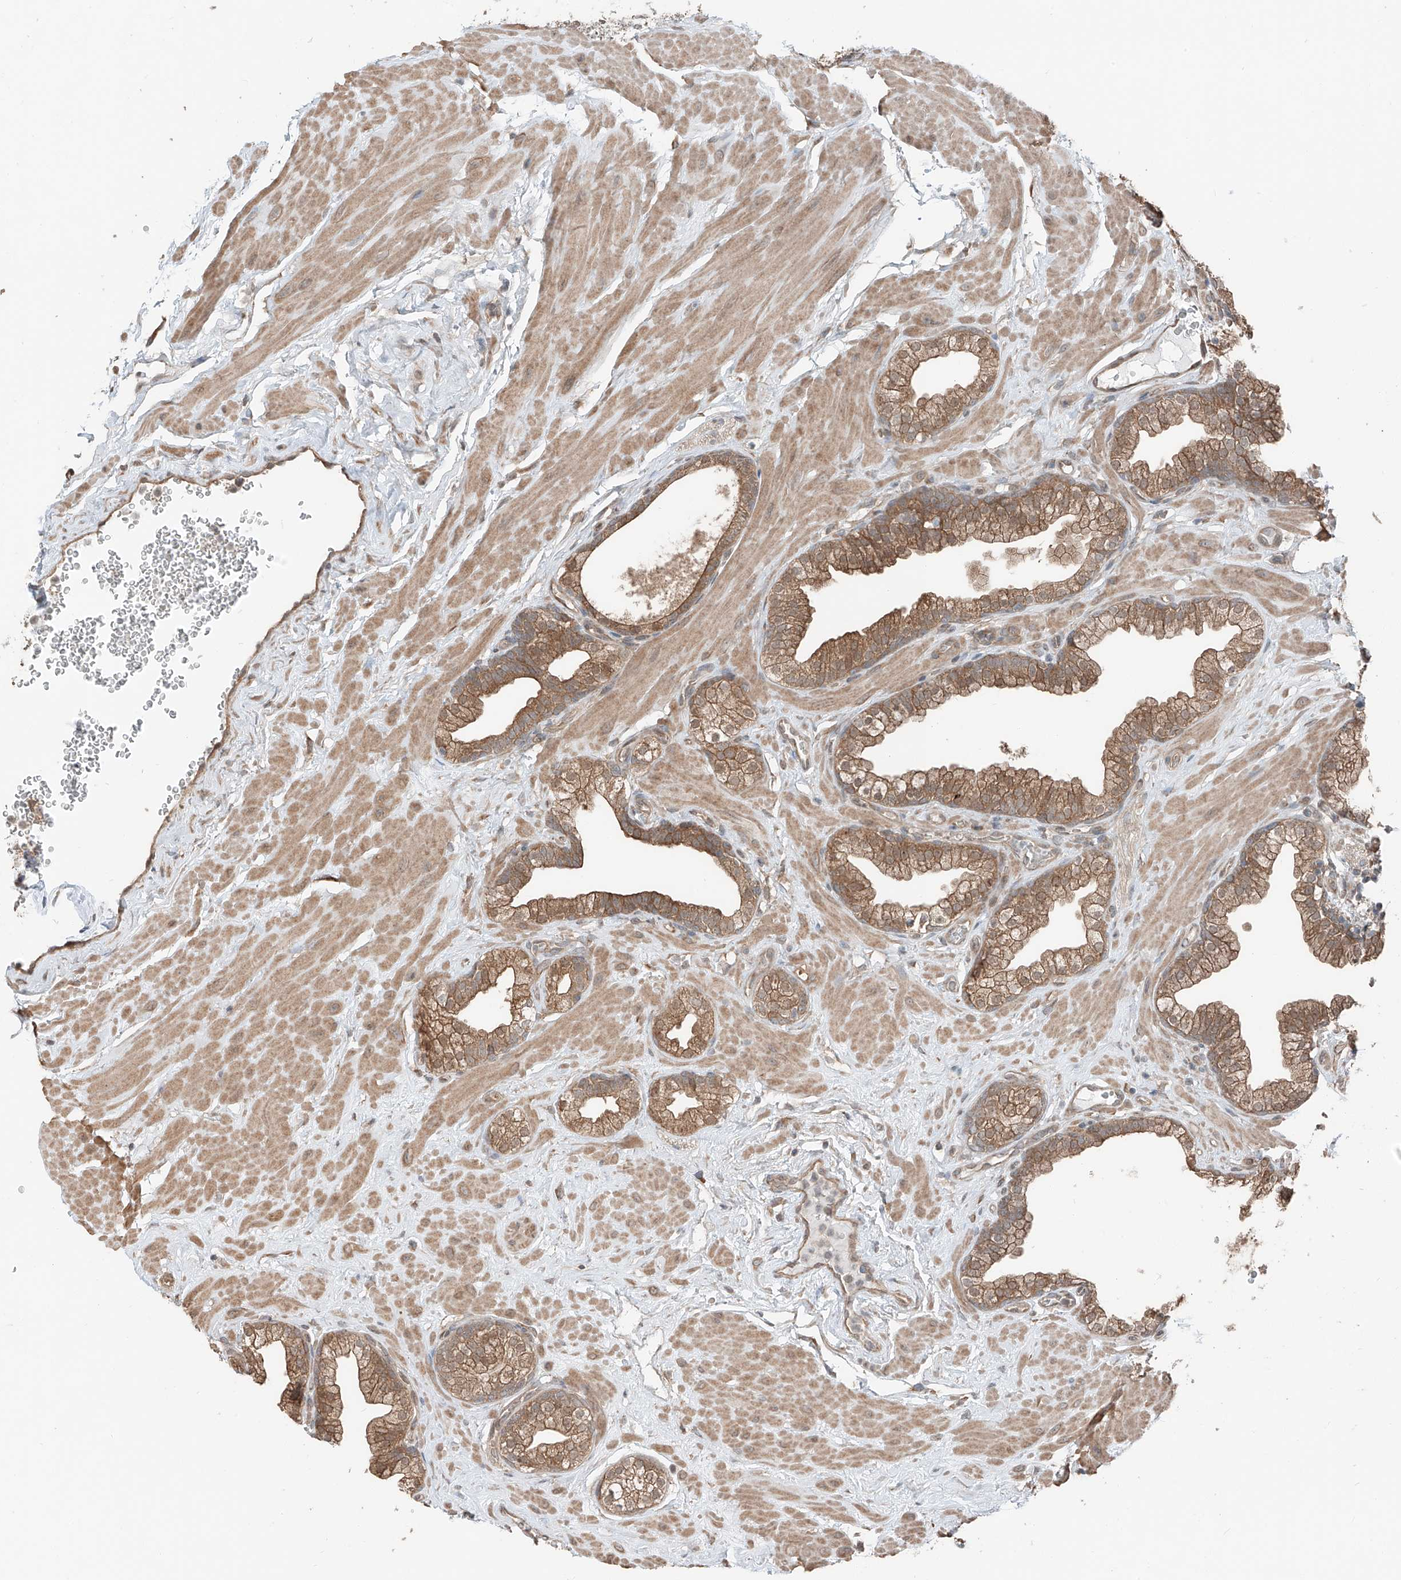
{"staining": {"intensity": "moderate", "quantity": ">75%", "location": "cytoplasmic/membranous"}, "tissue": "prostate", "cell_type": "Glandular cells", "image_type": "normal", "snomed": [{"axis": "morphology", "description": "Normal tissue, NOS"}, {"axis": "morphology", "description": "Urothelial carcinoma, Low grade"}, {"axis": "topography", "description": "Urinary bladder"}, {"axis": "topography", "description": "Prostate"}], "caption": "About >75% of glandular cells in normal prostate exhibit moderate cytoplasmic/membranous protein positivity as visualized by brown immunohistochemical staining.", "gene": "CEP162", "patient": {"sex": "male", "age": 60}}